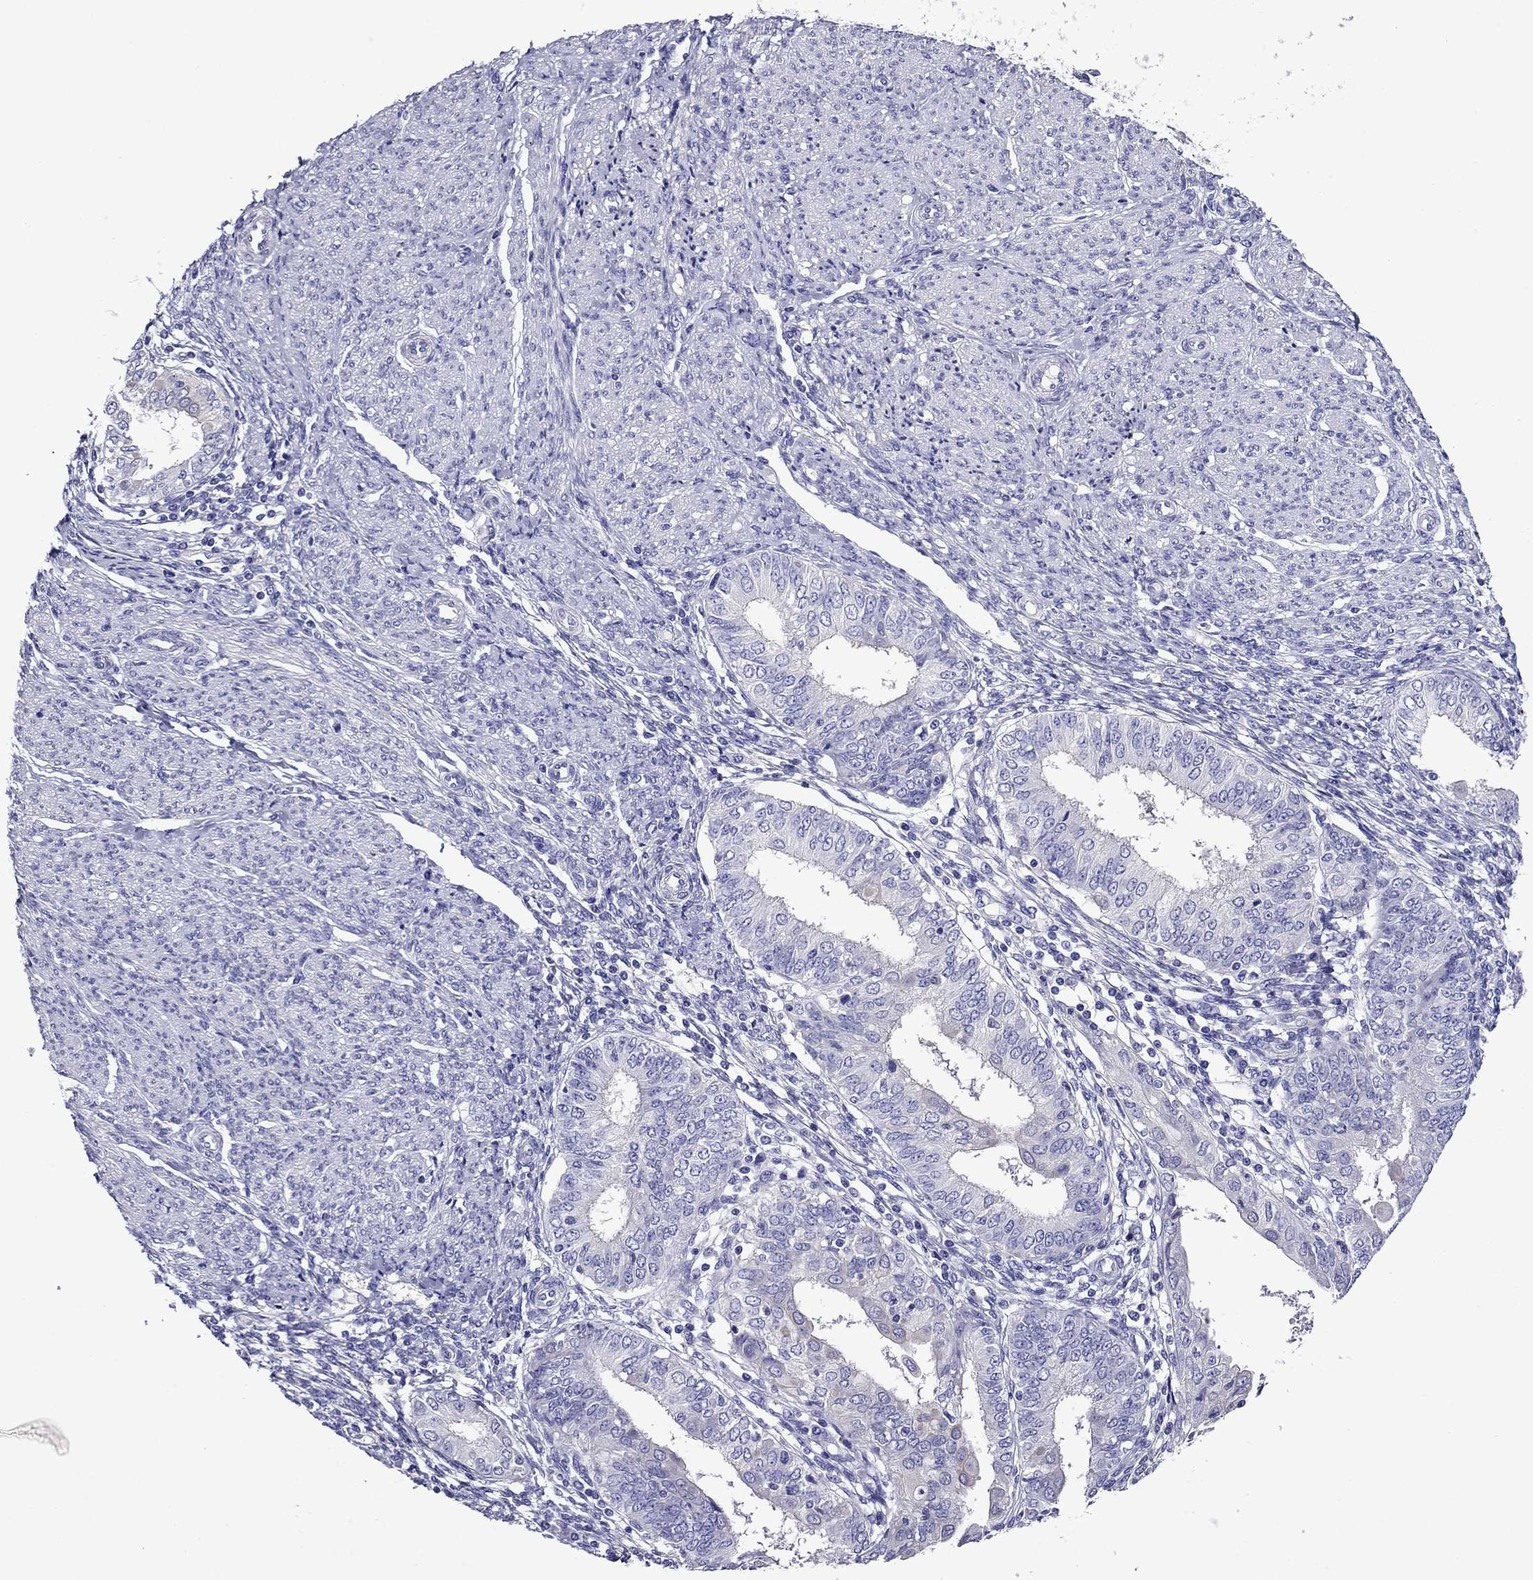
{"staining": {"intensity": "negative", "quantity": "none", "location": "none"}, "tissue": "endometrial cancer", "cell_type": "Tumor cells", "image_type": "cancer", "snomed": [{"axis": "morphology", "description": "Adenocarcinoma, NOS"}, {"axis": "topography", "description": "Endometrium"}], "caption": "High magnification brightfield microscopy of endometrial adenocarcinoma stained with DAB (3,3'-diaminobenzidine) (brown) and counterstained with hematoxylin (blue): tumor cells show no significant positivity. (DAB (3,3'-diaminobenzidine) immunohistochemistry (IHC) visualized using brightfield microscopy, high magnification).", "gene": "SCG2", "patient": {"sex": "female", "age": 68}}